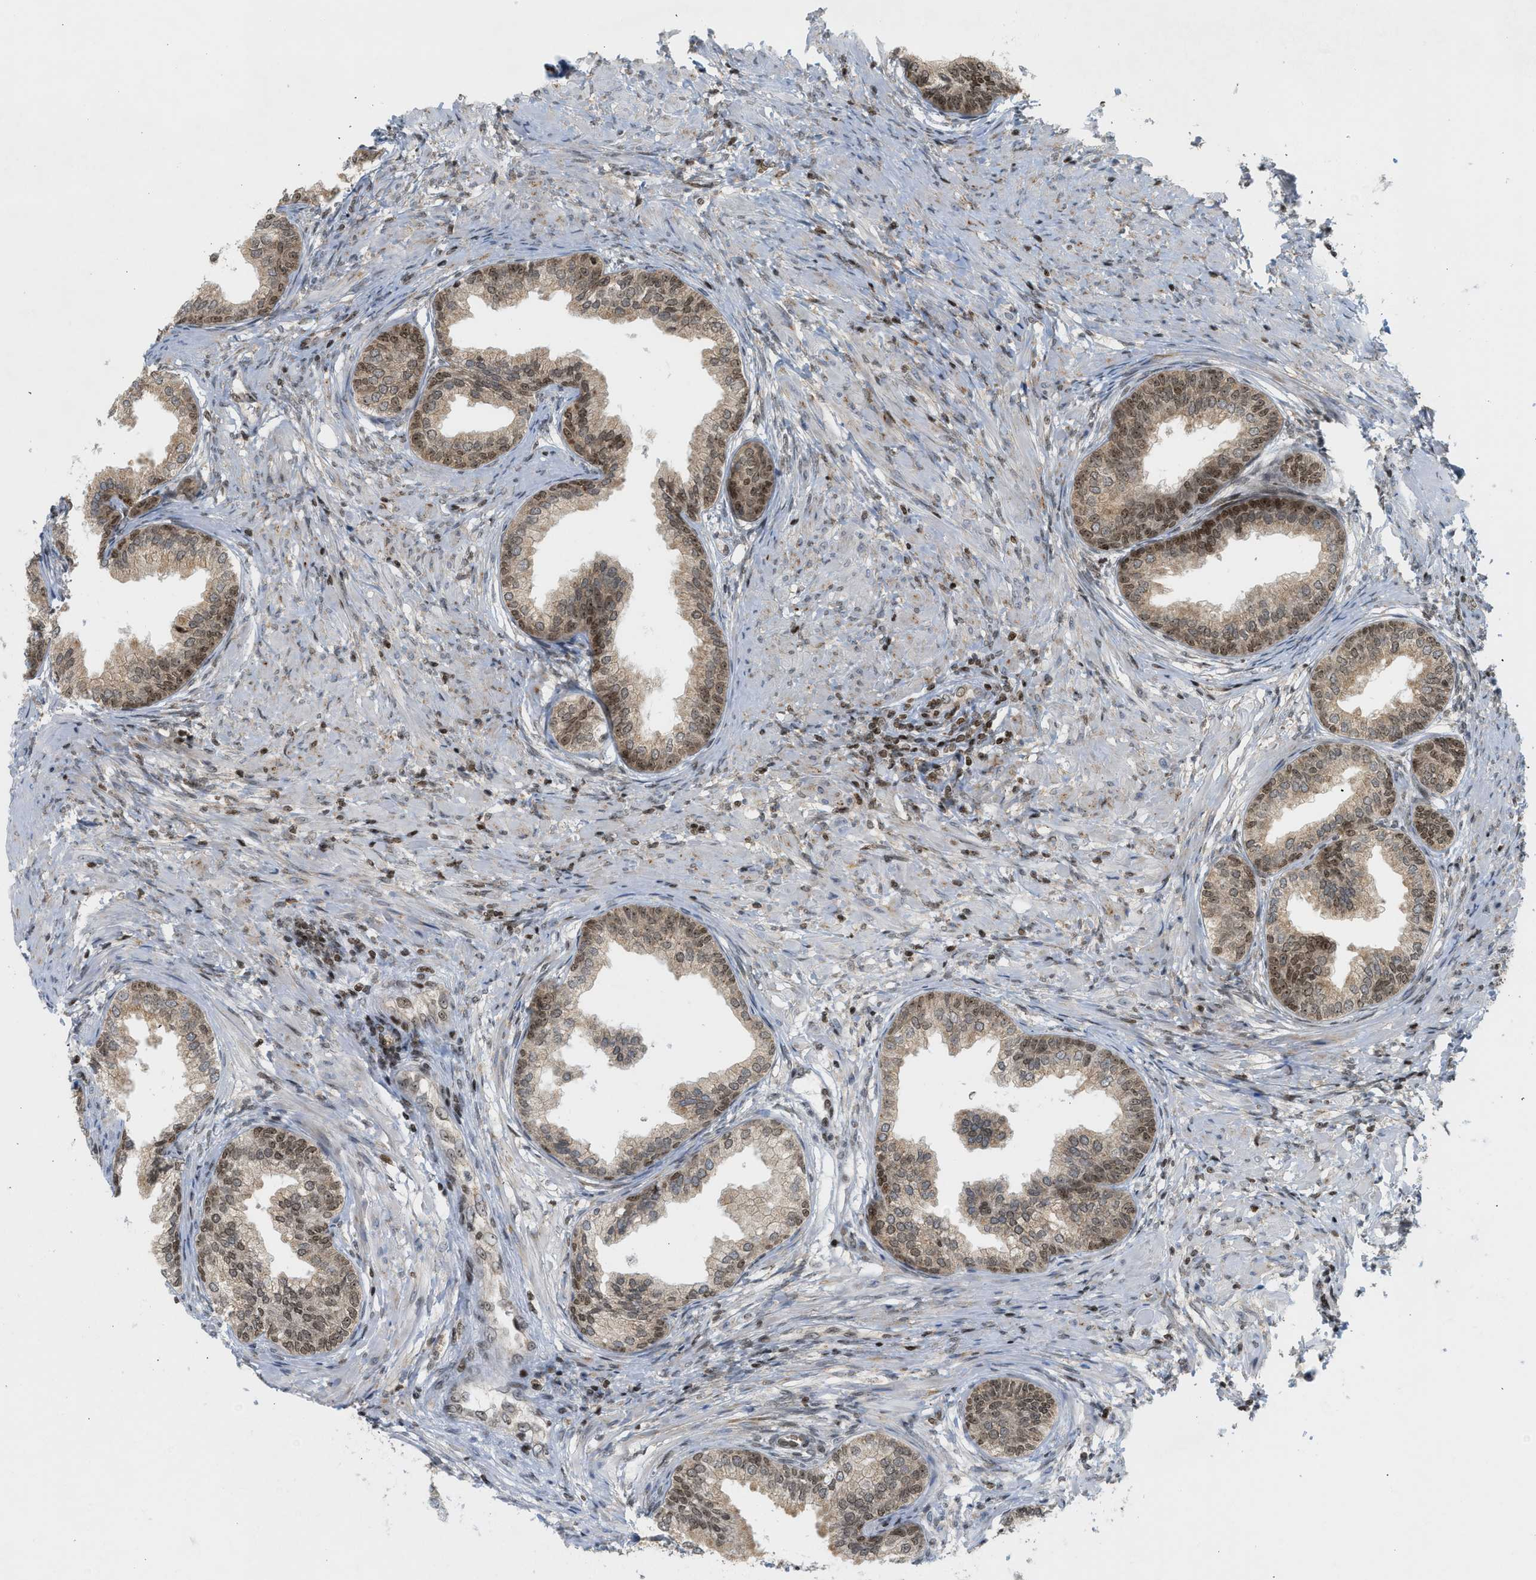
{"staining": {"intensity": "moderate", "quantity": "25%-75%", "location": "cytoplasmic/membranous,nuclear"}, "tissue": "prostate", "cell_type": "Glandular cells", "image_type": "normal", "snomed": [{"axis": "morphology", "description": "Normal tissue, NOS"}, {"axis": "topography", "description": "Prostate"}], "caption": "Glandular cells demonstrate medium levels of moderate cytoplasmic/membranous,nuclear staining in approximately 25%-75% of cells in unremarkable human prostate.", "gene": "ZNF22", "patient": {"sex": "male", "age": 76}}